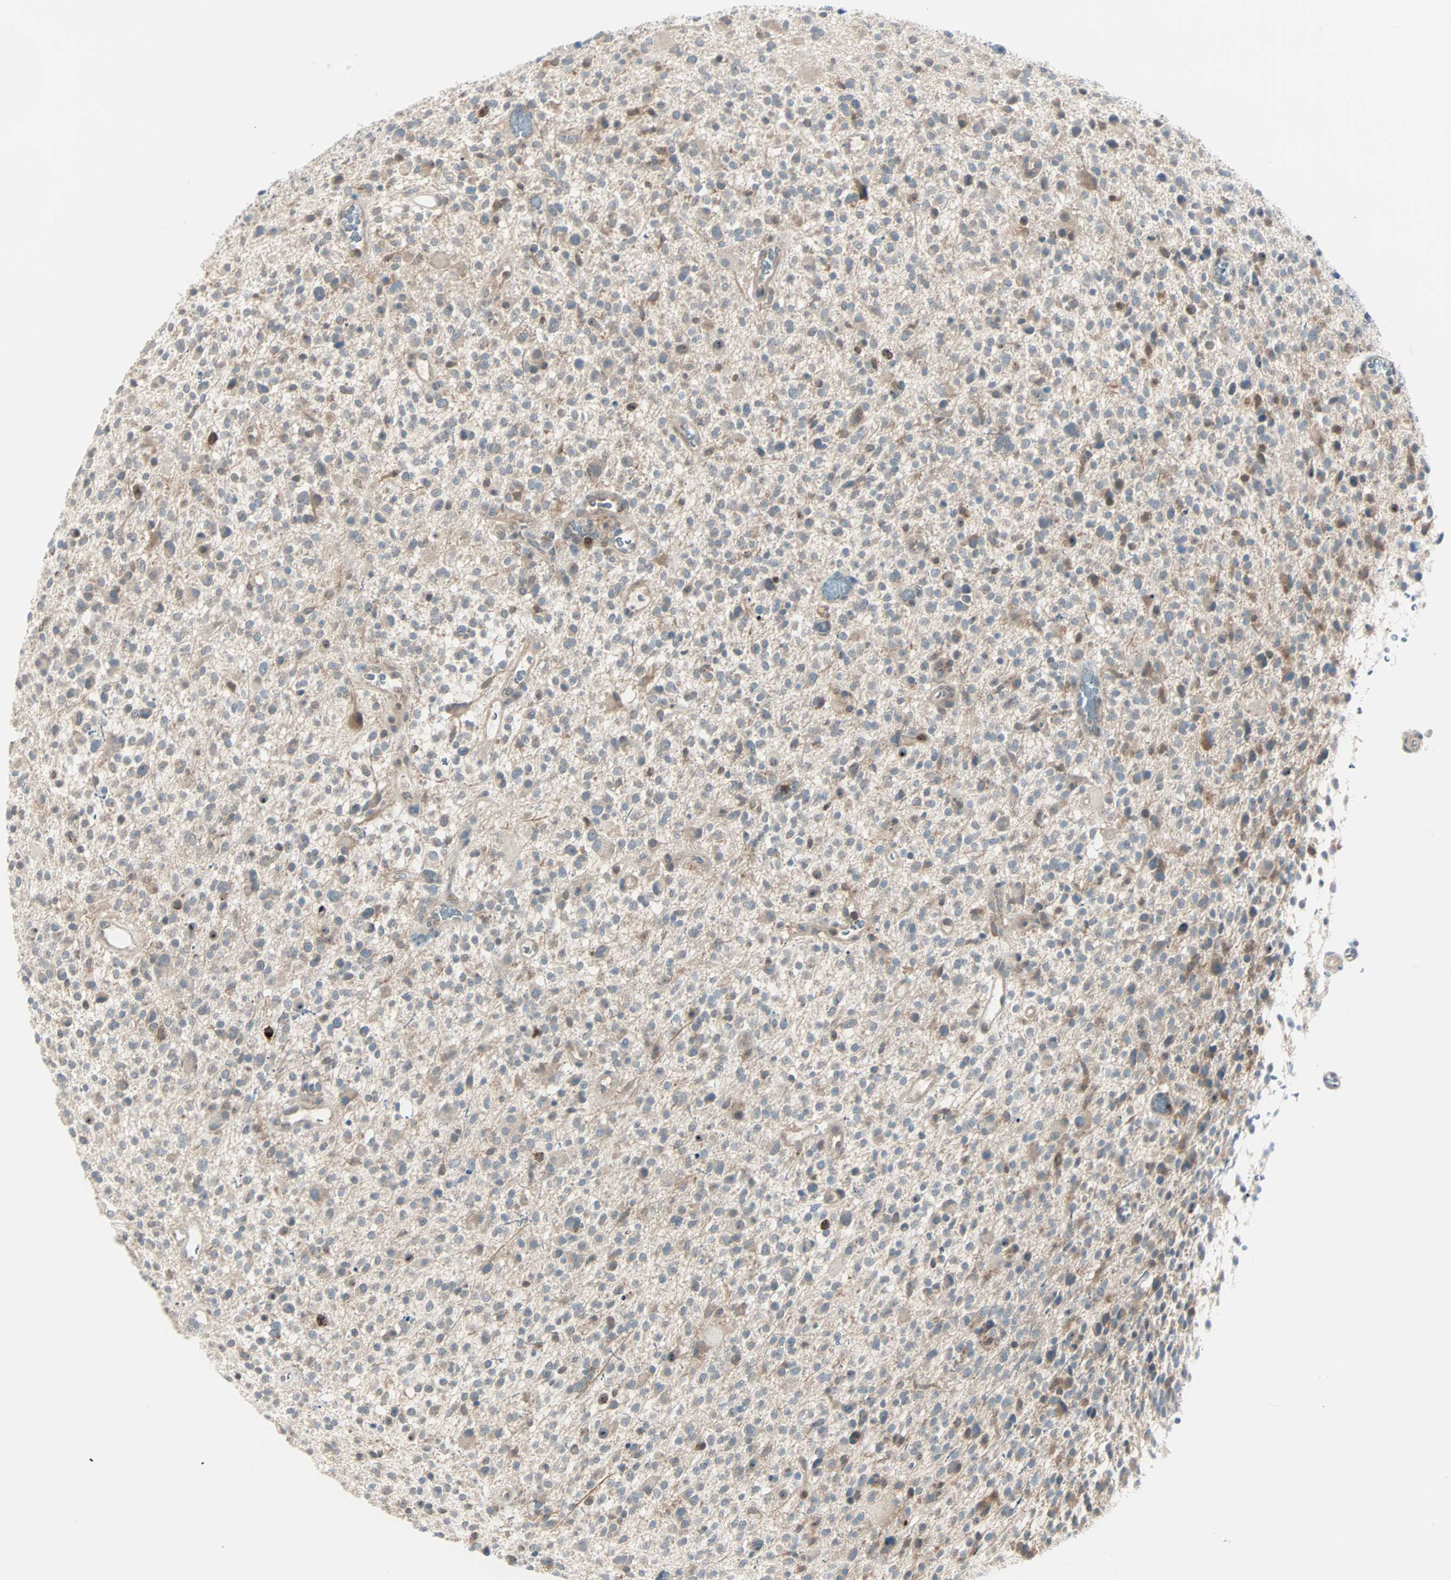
{"staining": {"intensity": "weak", "quantity": "25%-75%", "location": "cytoplasmic/membranous"}, "tissue": "glioma", "cell_type": "Tumor cells", "image_type": "cancer", "snomed": [{"axis": "morphology", "description": "Glioma, malignant, High grade"}, {"axis": "topography", "description": "Brain"}], "caption": "Protein expression analysis of human glioma reveals weak cytoplasmic/membranous staining in about 25%-75% of tumor cells.", "gene": "SMIM8", "patient": {"sex": "male", "age": 48}}